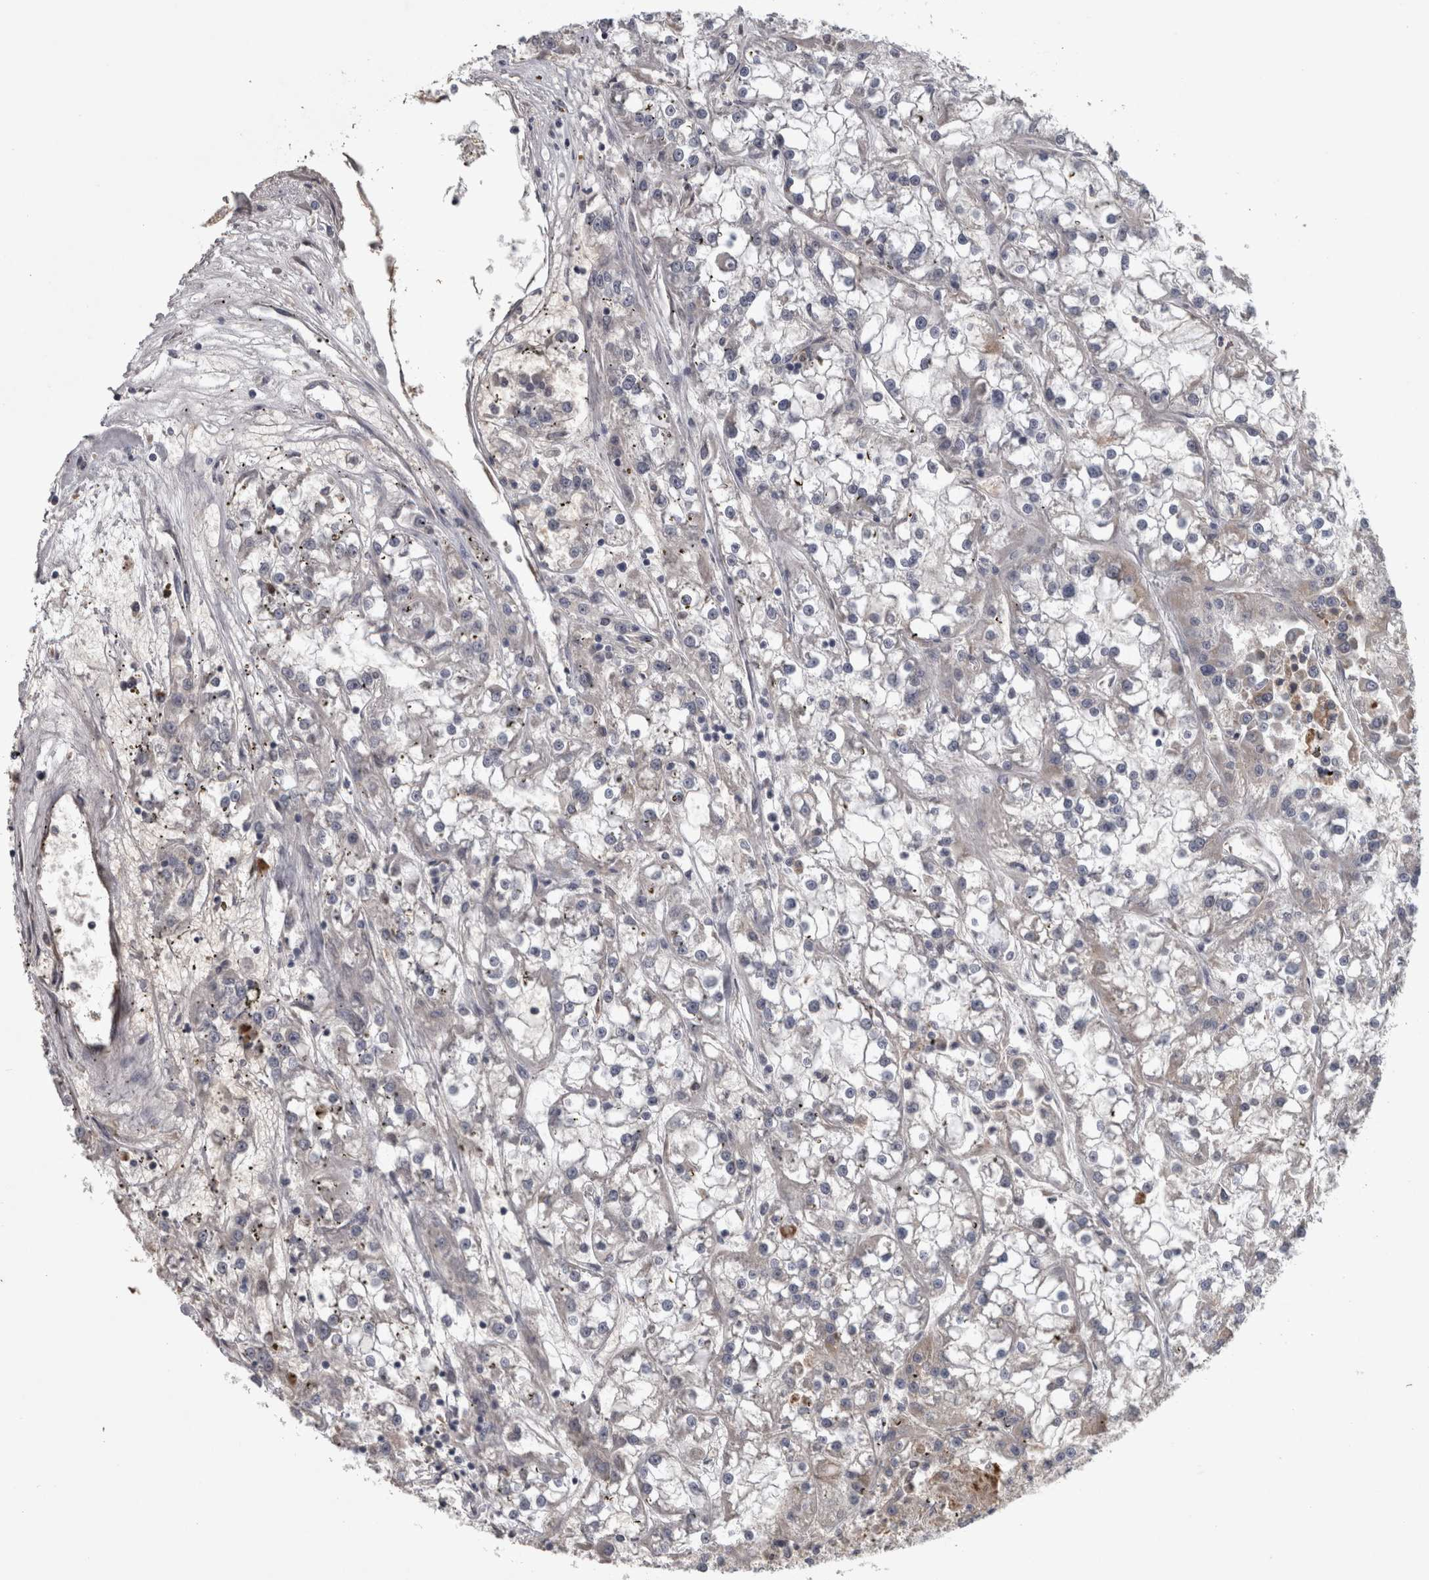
{"staining": {"intensity": "negative", "quantity": "none", "location": "none"}, "tissue": "renal cancer", "cell_type": "Tumor cells", "image_type": "cancer", "snomed": [{"axis": "morphology", "description": "Adenocarcinoma, NOS"}, {"axis": "topography", "description": "Kidney"}], "caption": "Micrograph shows no protein positivity in tumor cells of renal cancer (adenocarcinoma) tissue.", "gene": "DBT", "patient": {"sex": "female", "age": 52}}